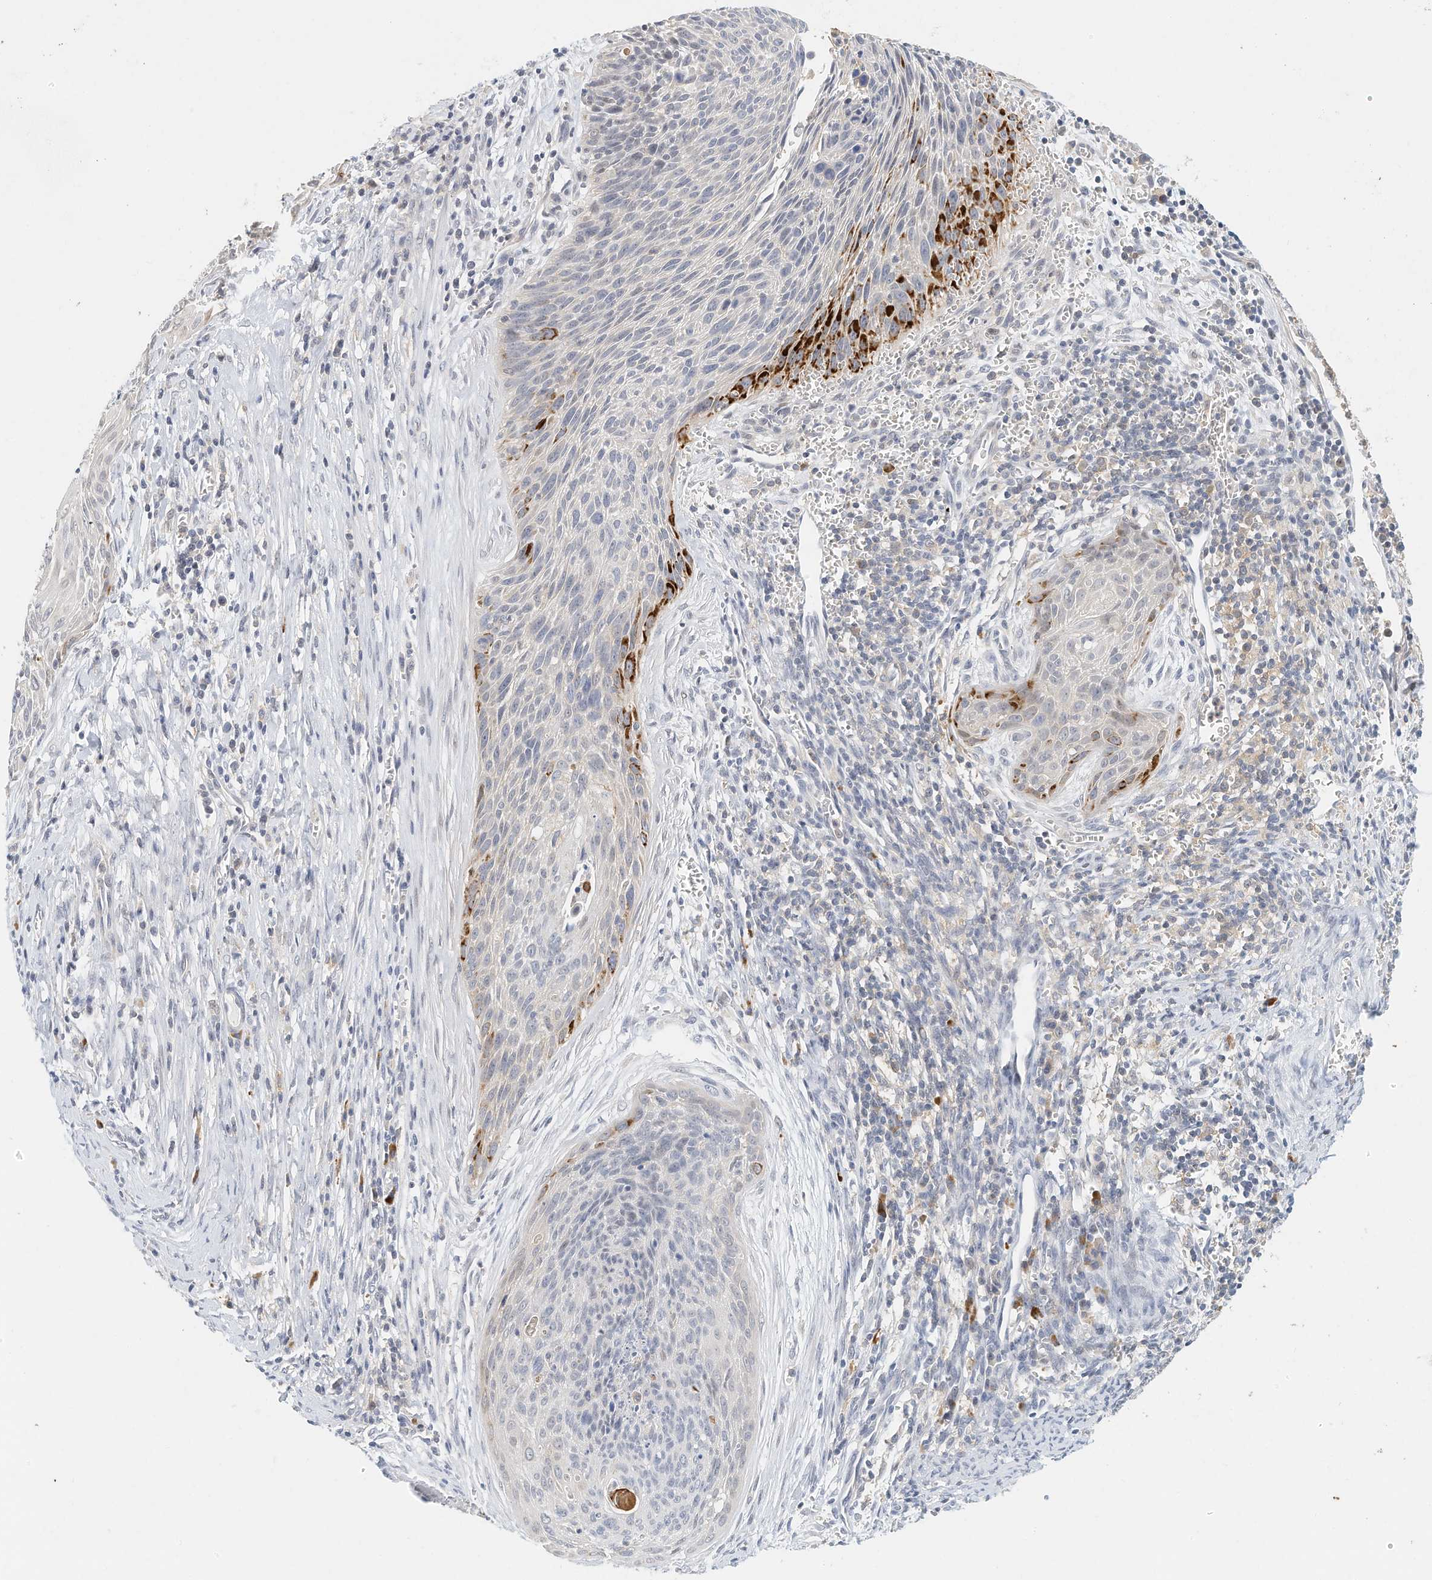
{"staining": {"intensity": "negative", "quantity": "none", "location": "none"}, "tissue": "cervical cancer", "cell_type": "Tumor cells", "image_type": "cancer", "snomed": [{"axis": "morphology", "description": "Squamous cell carcinoma, NOS"}, {"axis": "topography", "description": "Cervix"}], "caption": "High magnification brightfield microscopy of cervical cancer (squamous cell carcinoma) stained with DAB (brown) and counterstained with hematoxylin (blue): tumor cells show no significant positivity. (IHC, brightfield microscopy, high magnification).", "gene": "MICAL1", "patient": {"sex": "female", "age": 55}}